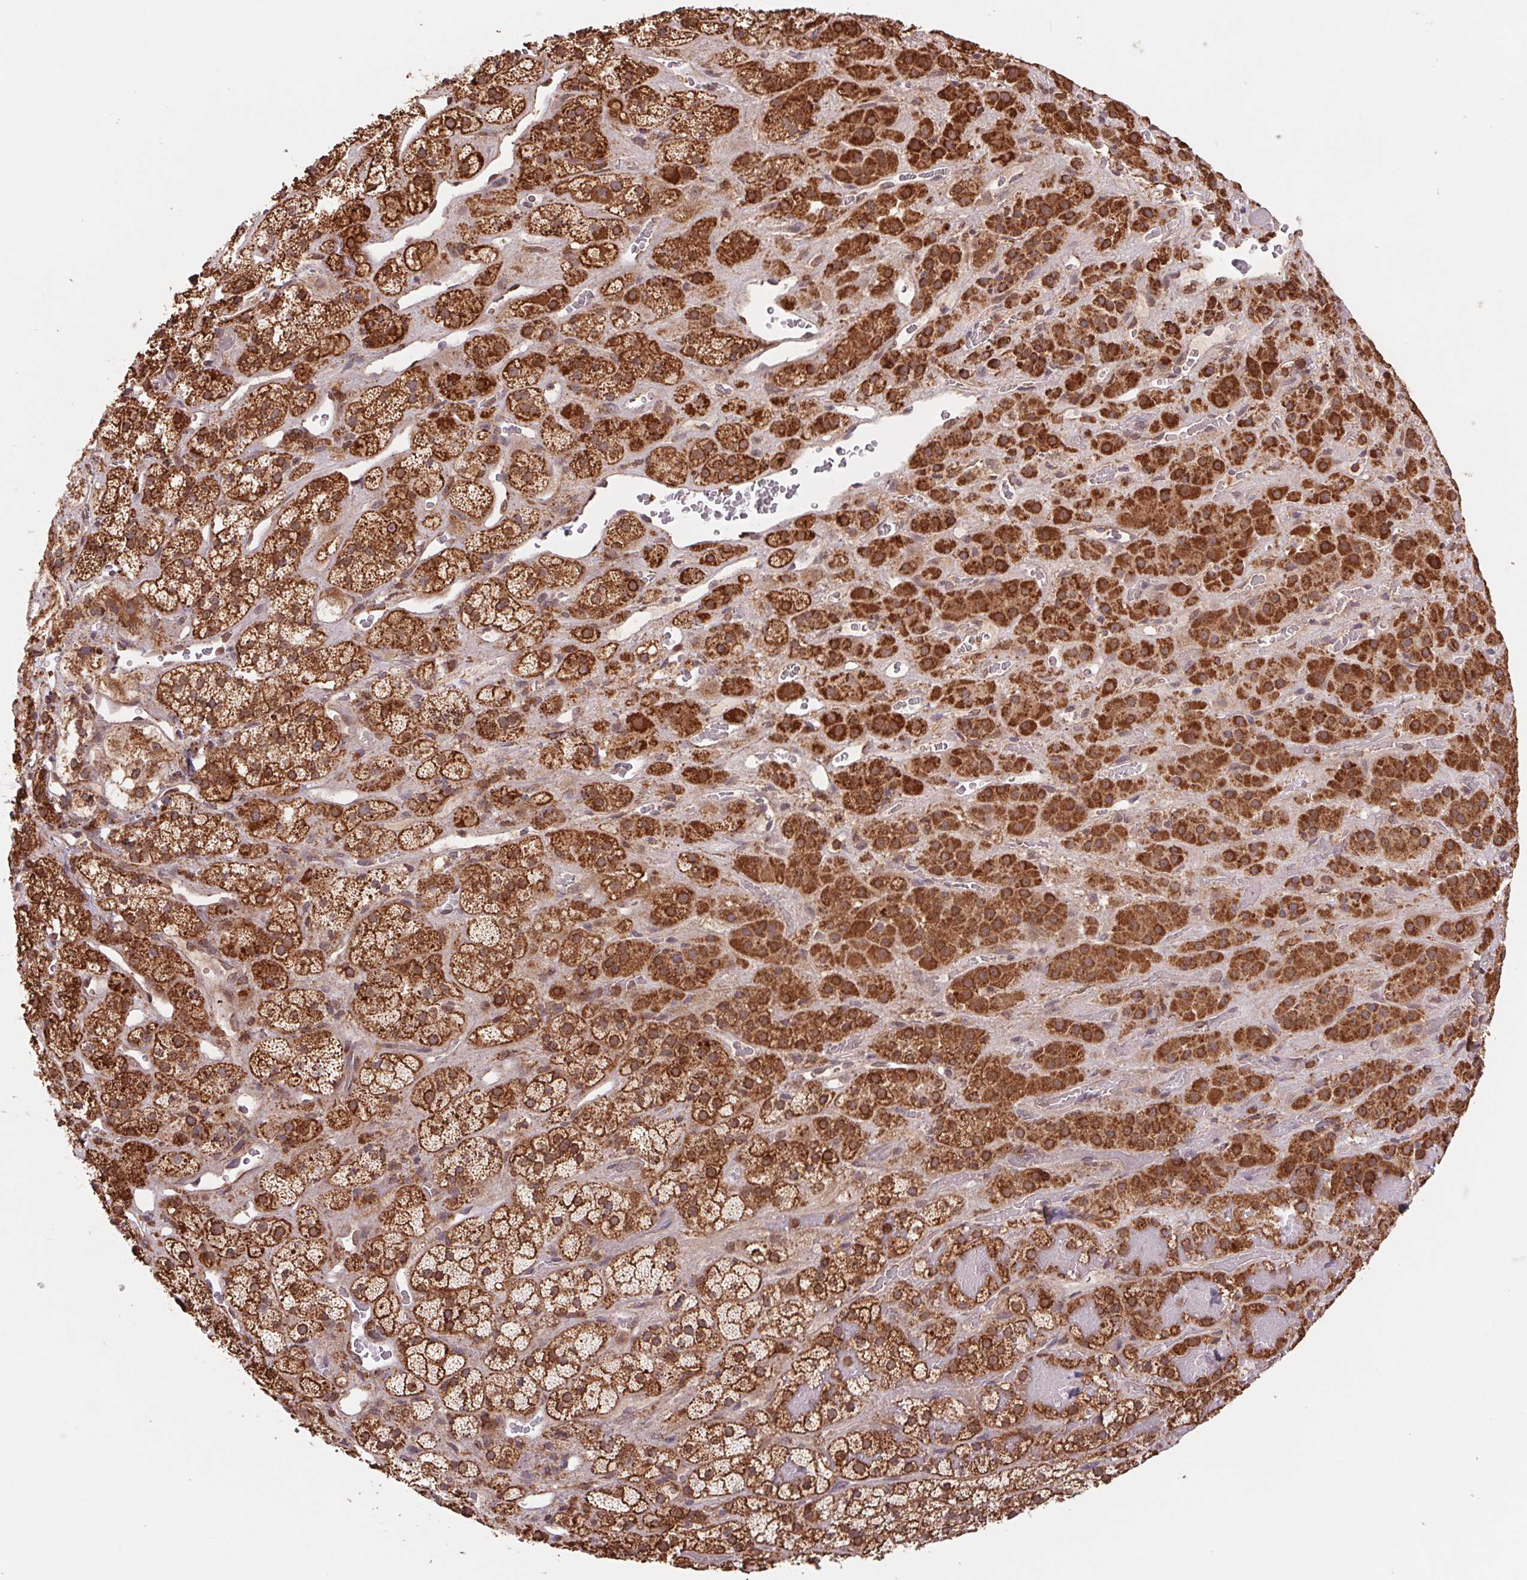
{"staining": {"intensity": "strong", "quantity": ">75%", "location": "cytoplasmic/membranous"}, "tissue": "adrenal gland", "cell_type": "Glandular cells", "image_type": "normal", "snomed": [{"axis": "morphology", "description": "Normal tissue, NOS"}, {"axis": "topography", "description": "Adrenal gland"}], "caption": "DAB immunohistochemical staining of normal human adrenal gland shows strong cytoplasmic/membranous protein expression in approximately >75% of glandular cells. Using DAB (3,3'-diaminobenzidine) (brown) and hematoxylin (blue) stains, captured at high magnification using brightfield microscopy.", "gene": "URM1", "patient": {"sex": "male", "age": 57}}